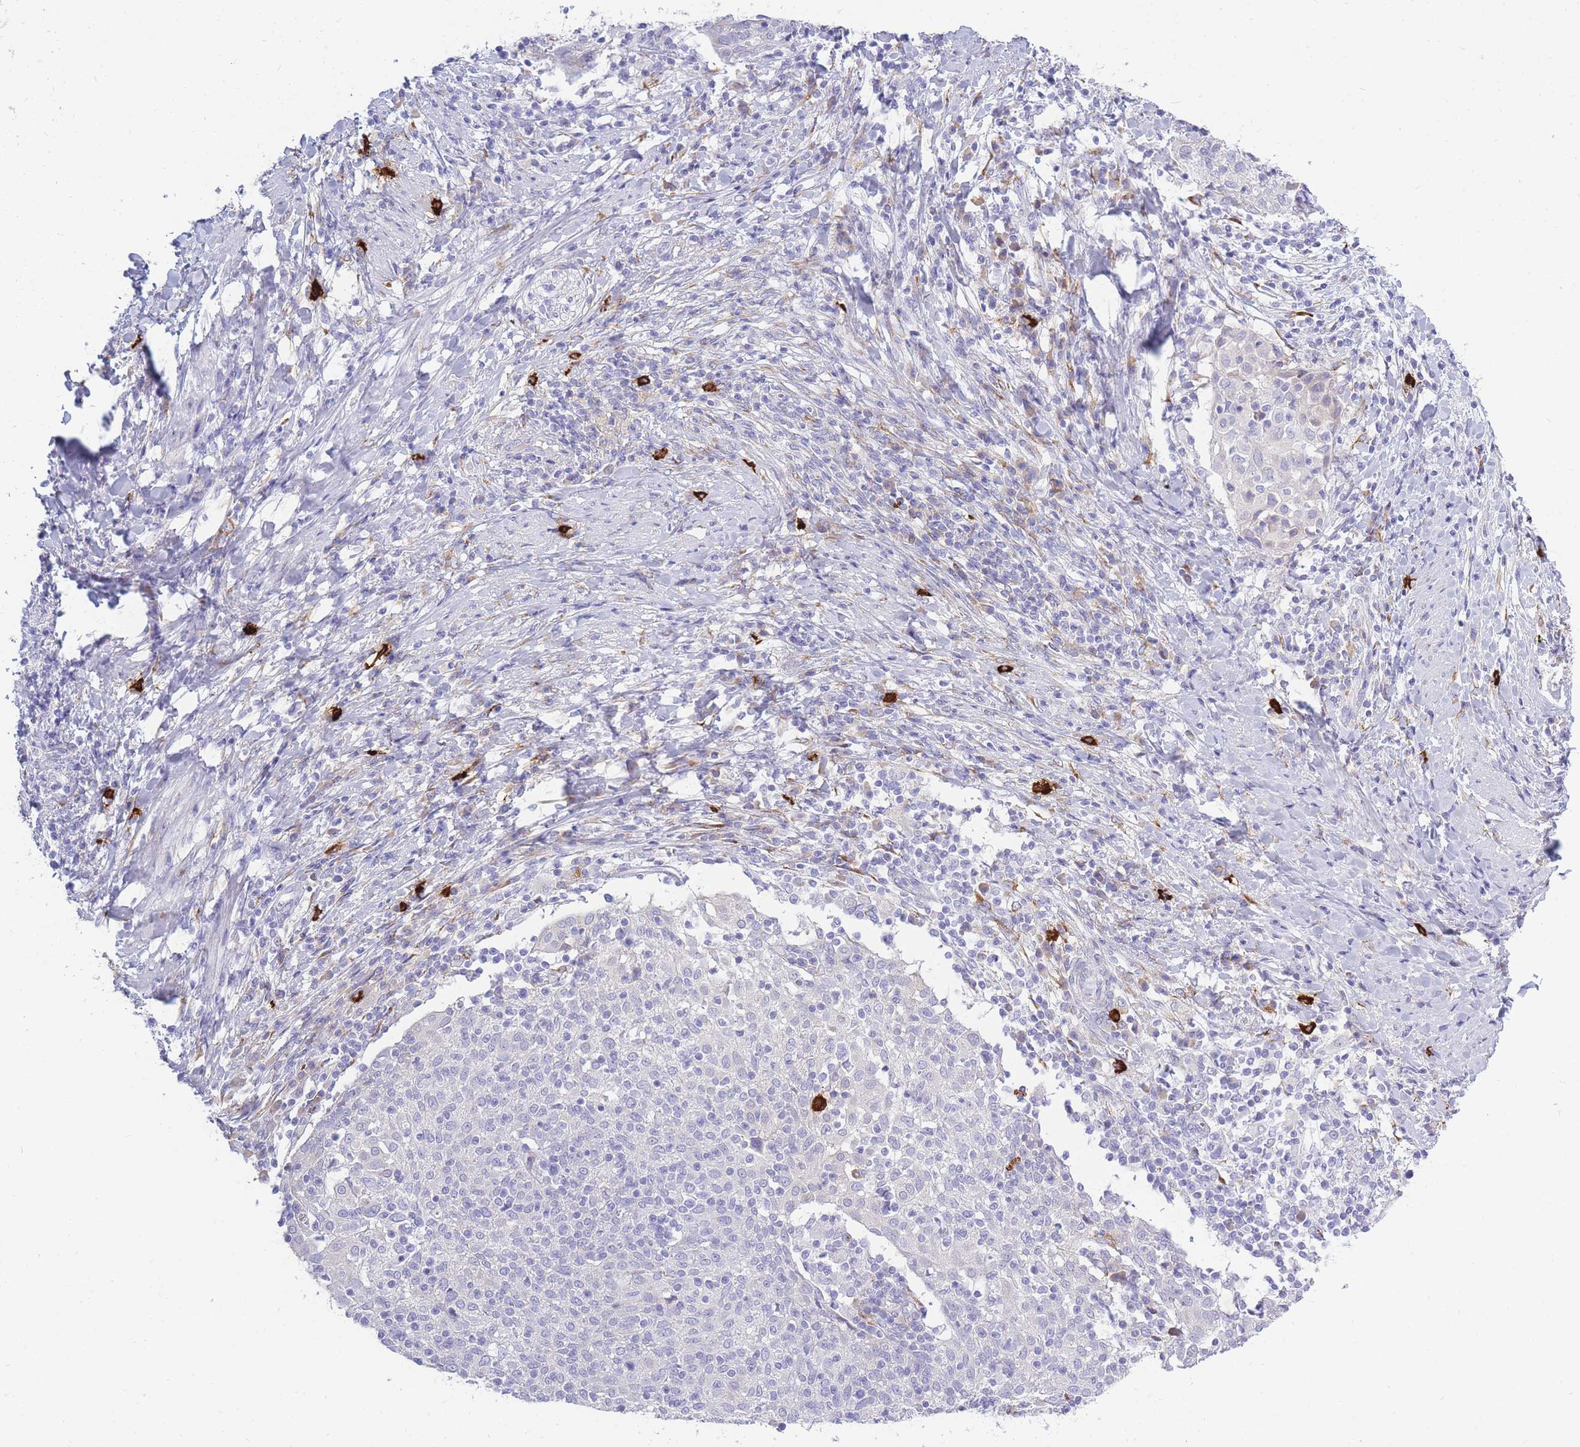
{"staining": {"intensity": "negative", "quantity": "none", "location": "none"}, "tissue": "cervical cancer", "cell_type": "Tumor cells", "image_type": "cancer", "snomed": [{"axis": "morphology", "description": "Squamous cell carcinoma, NOS"}, {"axis": "topography", "description": "Cervix"}], "caption": "This photomicrograph is of cervical cancer stained with immunohistochemistry (IHC) to label a protein in brown with the nuclei are counter-stained blue. There is no expression in tumor cells. (Stains: DAB IHC with hematoxylin counter stain, Microscopy: brightfield microscopy at high magnification).", "gene": "TPSD1", "patient": {"sex": "female", "age": 52}}